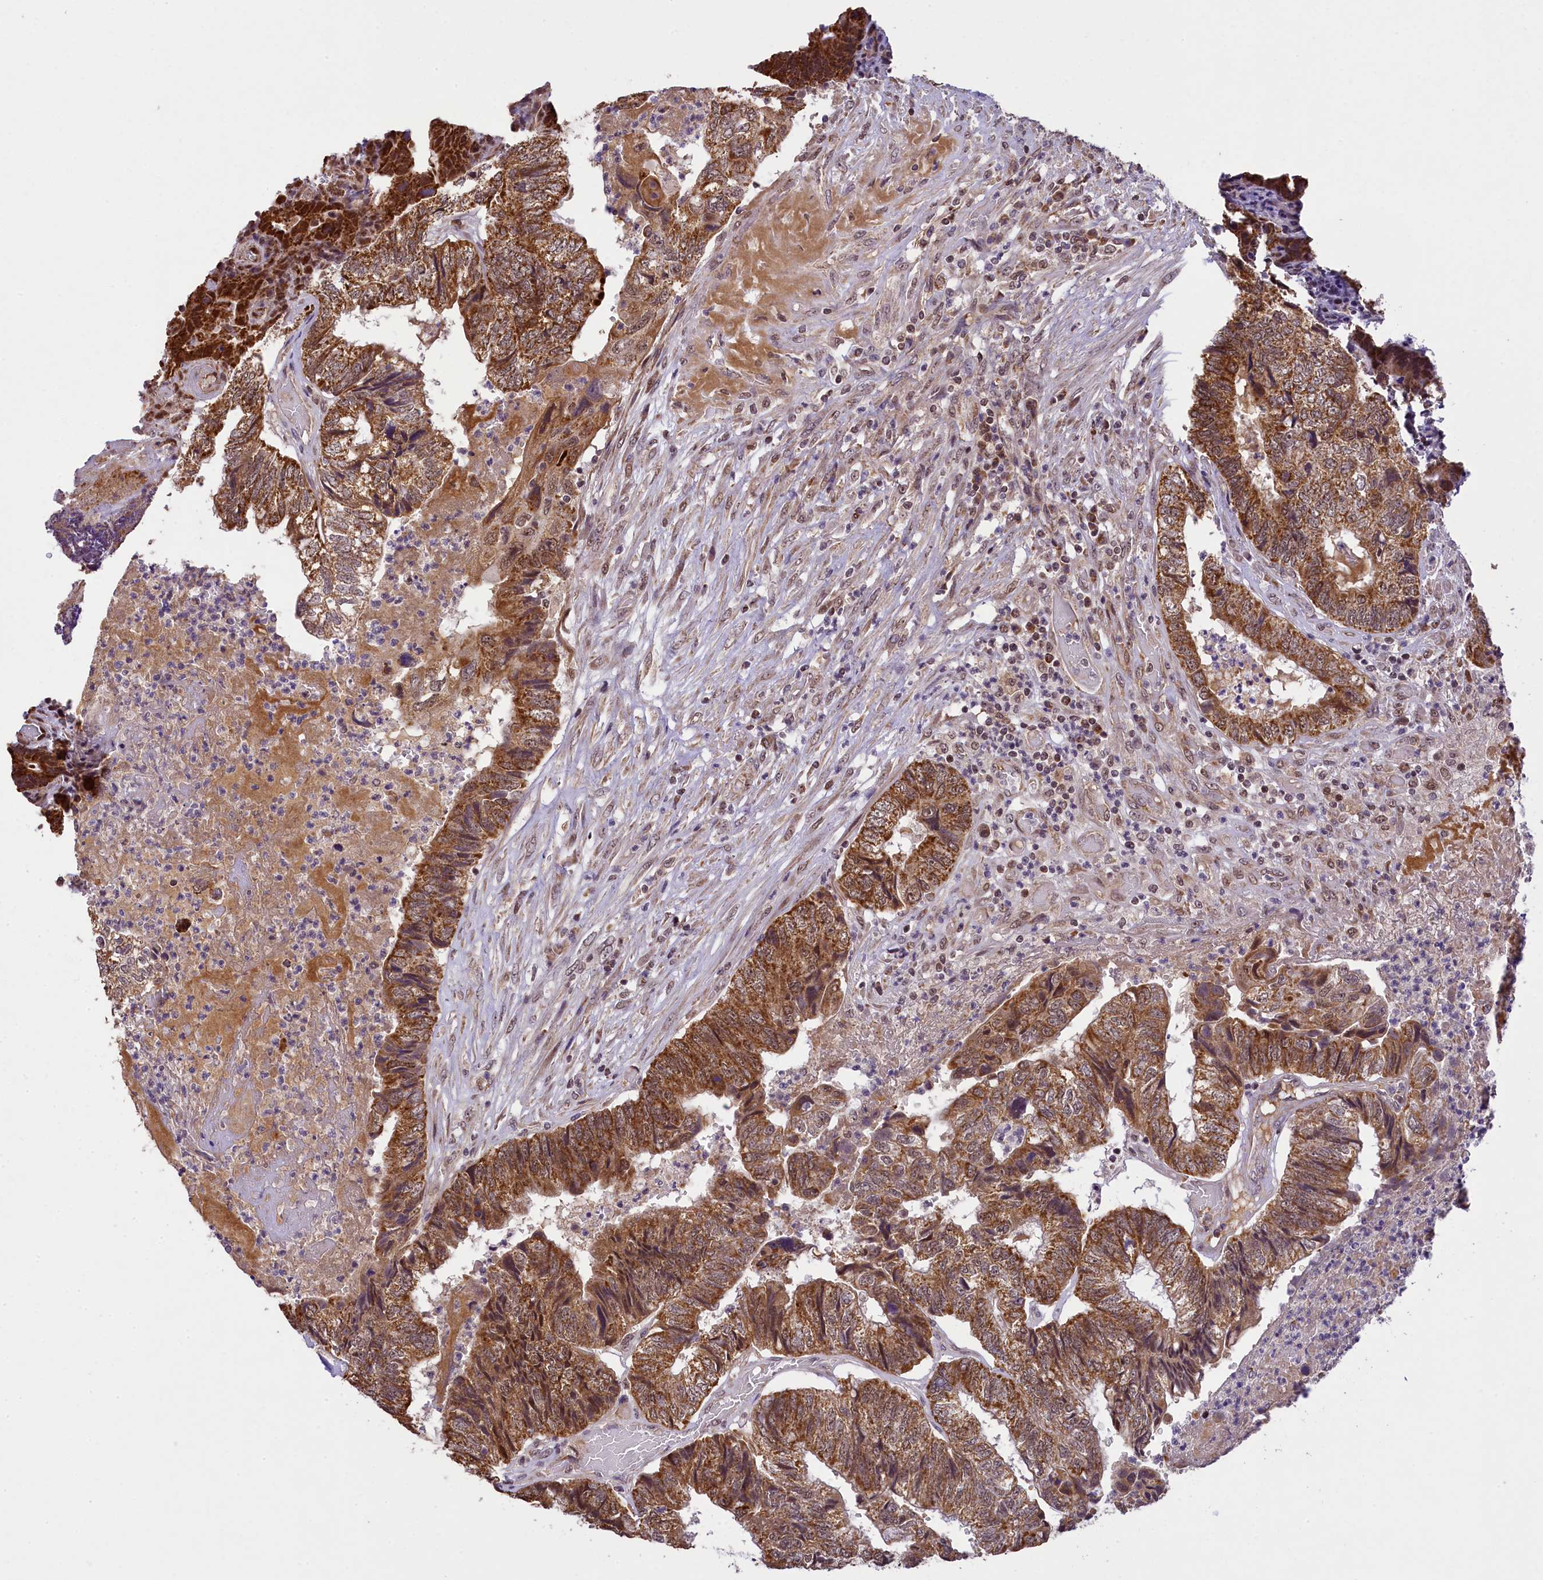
{"staining": {"intensity": "moderate", "quantity": ">75%", "location": "cytoplasmic/membranous,nuclear"}, "tissue": "colorectal cancer", "cell_type": "Tumor cells", "image_type": "cancer", "snomed": [{"axis": "morphology", "description": "Adenocarcinoma, NOS"}, {"axis": "topography", "description": "Colon"}], "caption": "Tumor cells show medium levels of moderate cytoplasmic/membranous and nuclear staining in about >75% of cells in human adenocarcinoma (colorectal). (DAB (3,3'-diaminobenzidine) = brown stain, brightfield microscopy at high magnification).", "gene": "PAF1", "patient": {"sex": "female", "age": 67}}